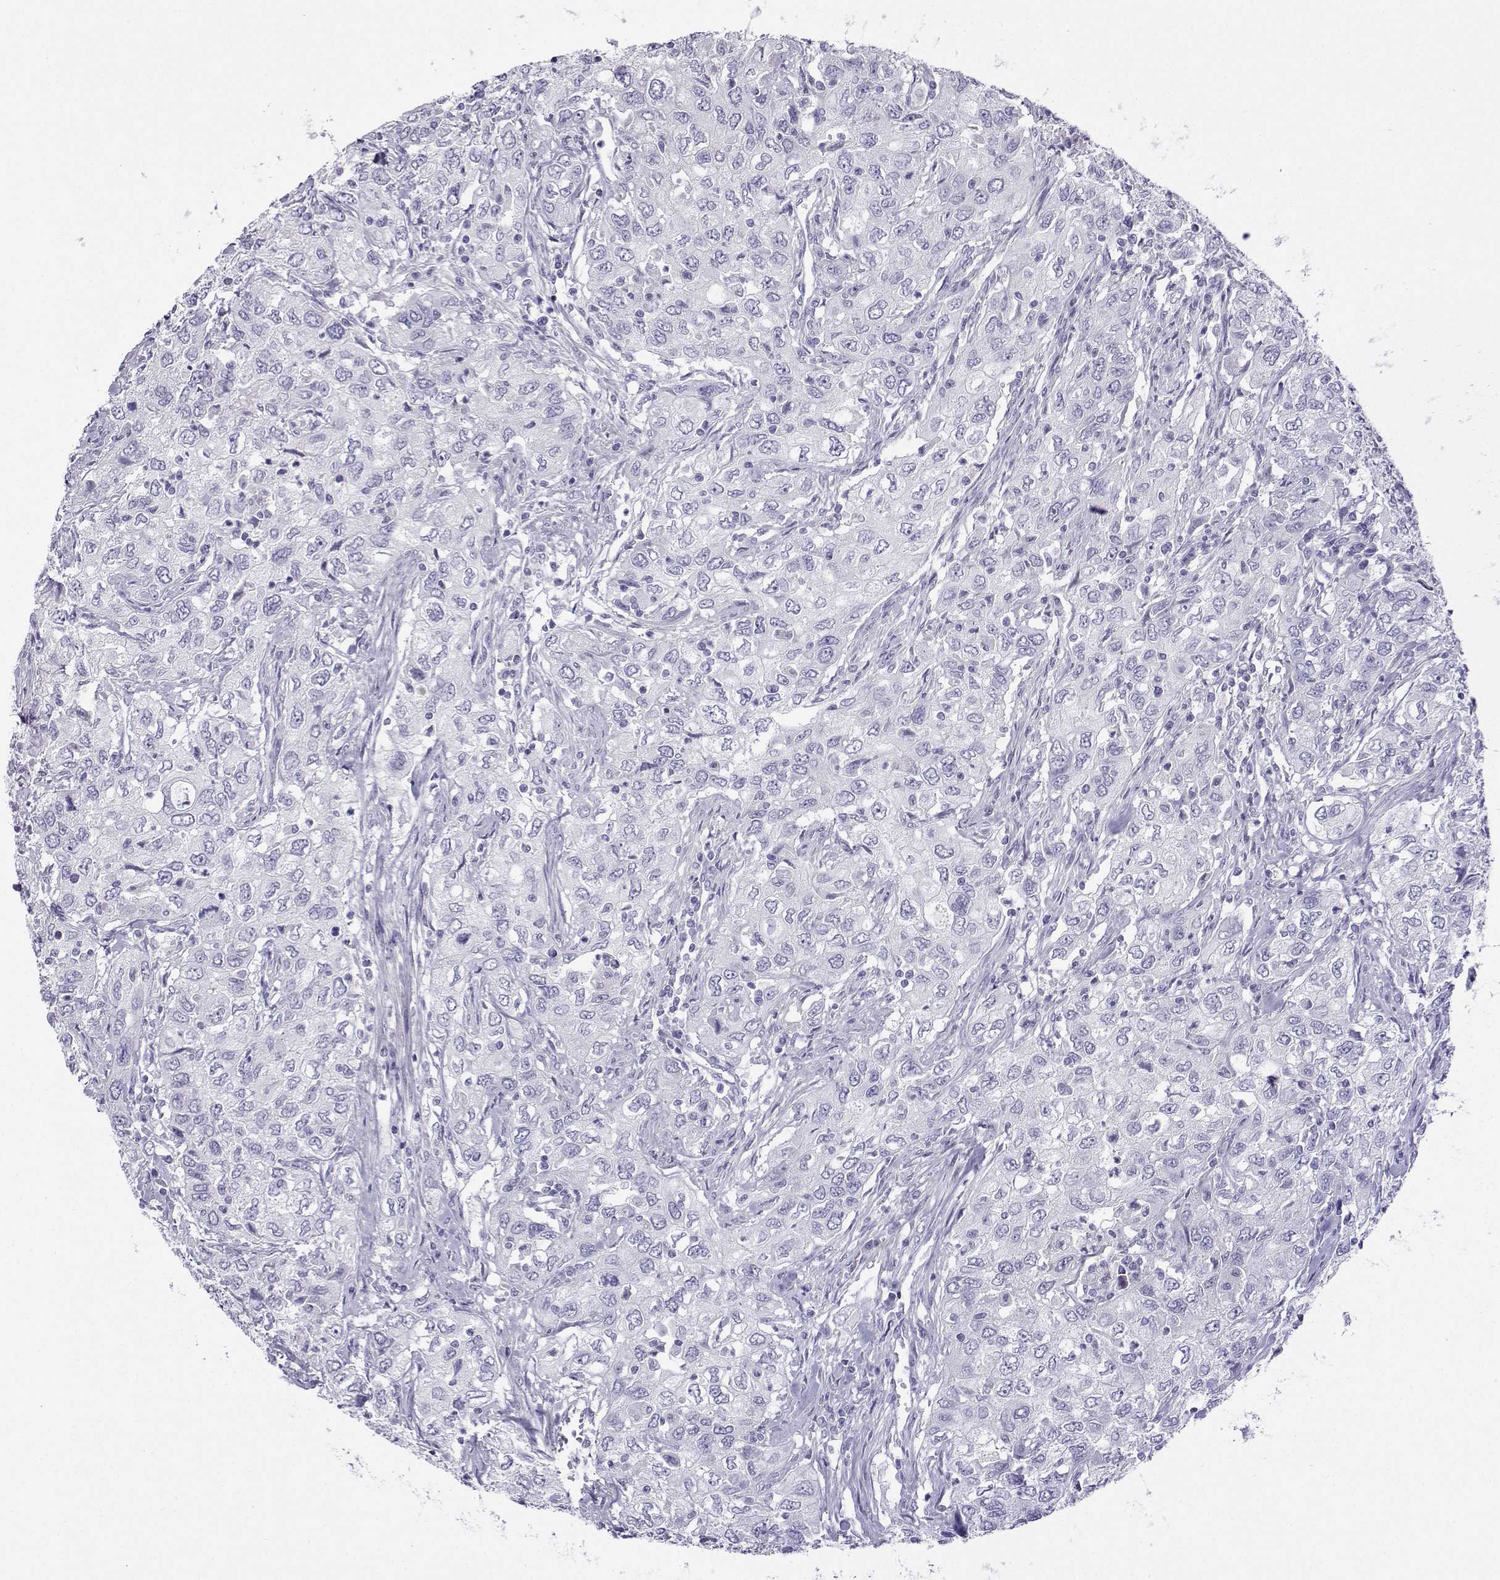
{"staining": {"intensity": "negative", "quantity": "none", "location": "none"}, "tissue": "urothelial cancer", "cell_type": "Tumor cells", "image_type": "cancer", "snomed": [{"axis": "morphology", "description": "Urothelial carcinoma, High grade"}, {"axis": "topography", "description": "Urinary bladder"}], "caption": "Immunohistochemical staining of urothelial carcinoma (high-grade) reveals no significant positivity in tumor cells.", "gene": "FBXO24", "patient": {"sex": "male", "age": 76}}